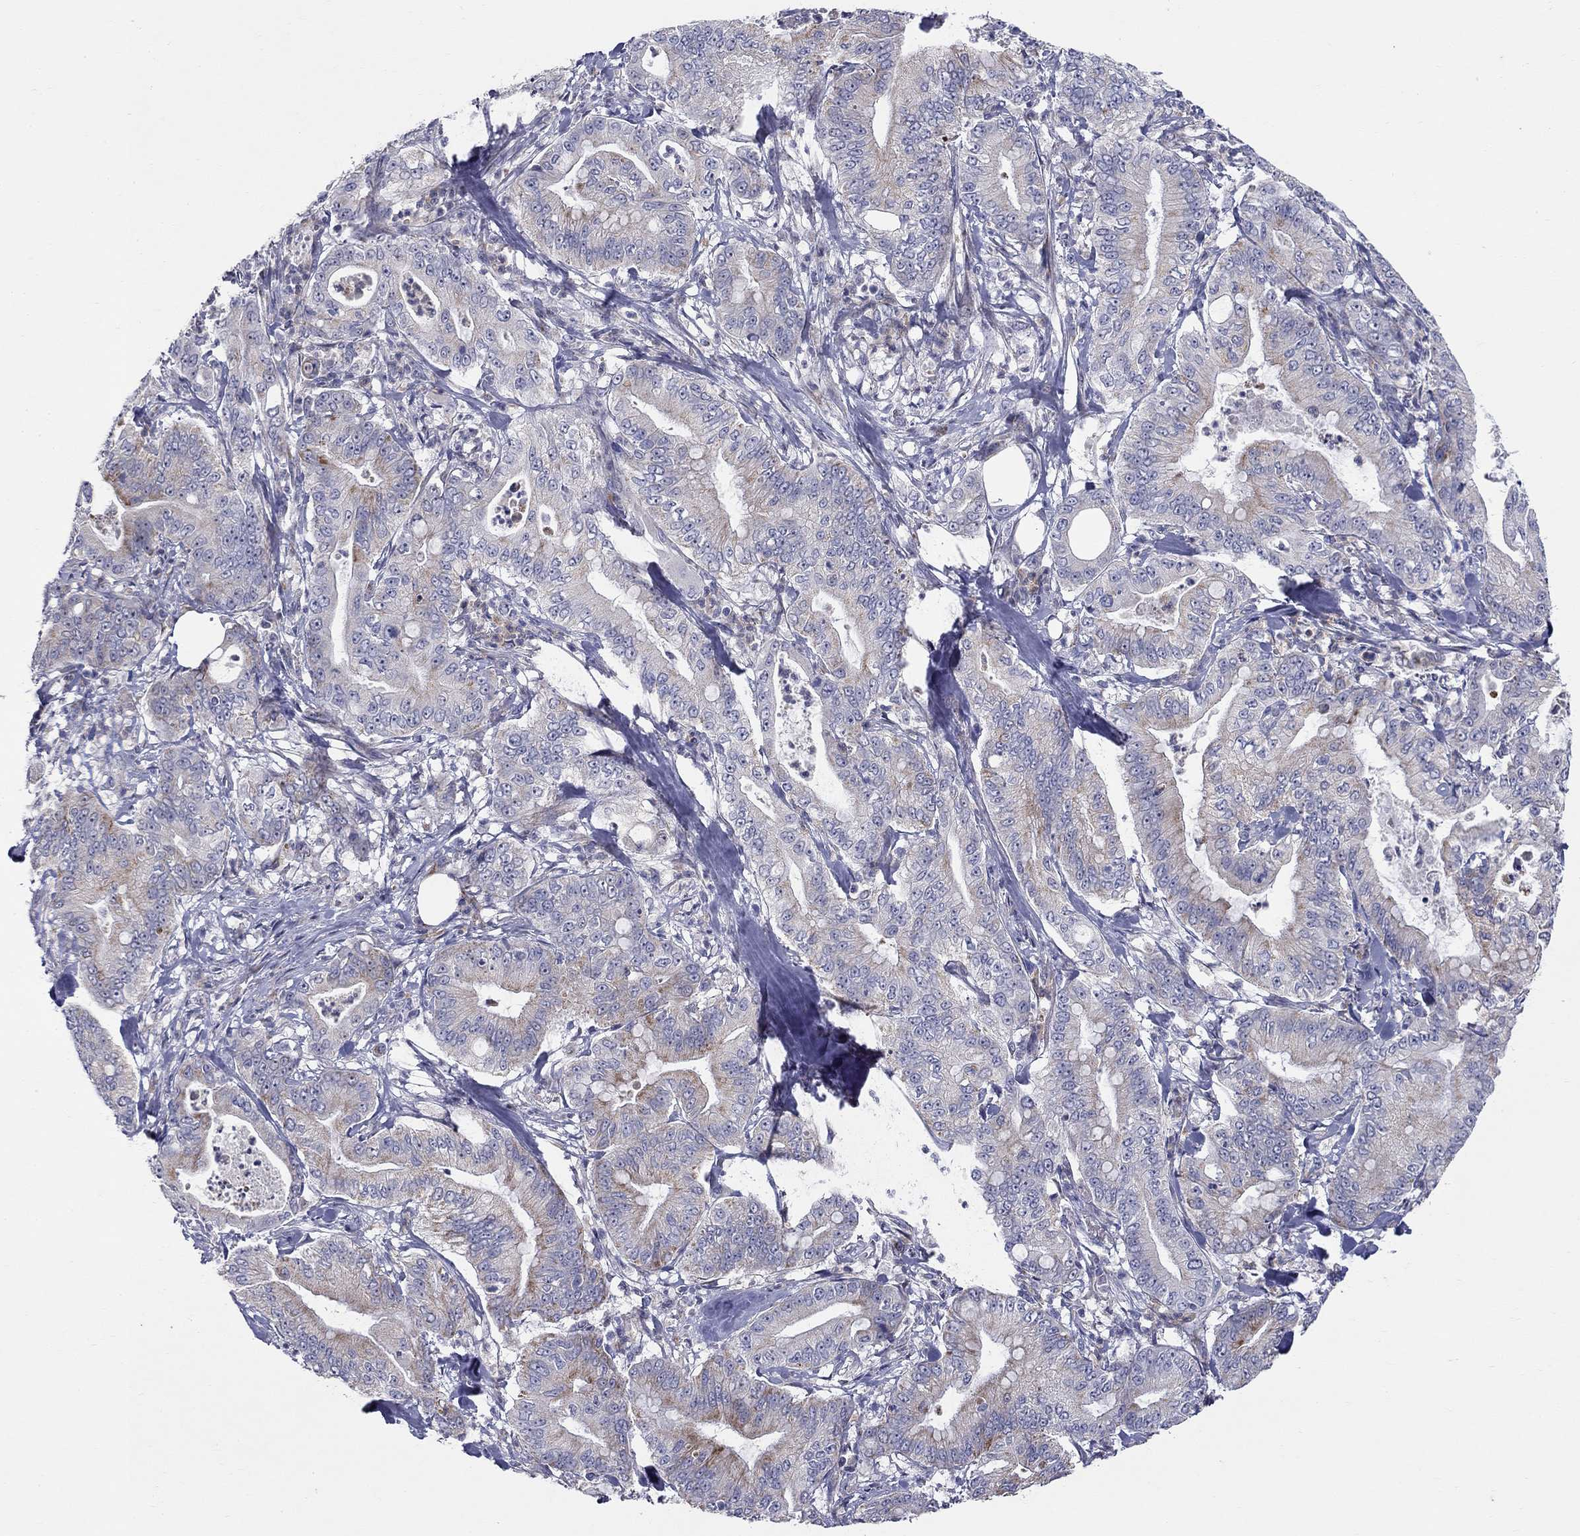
{"staining": {"intensity": "moderate", "quantity": "<25%", "location": "cytoplasmic/membranous"}, "tissue": "pancreatic cancer", "cell_type": "Tumor cells", "image_type": "cancer", "snomed": [{"axis": "morphology", "description": "Adenocarcinoma, NOS"}, {"axis": "topography", "description": "Pancreas"}], "caption": "Immunohistochemical staining of pancreatic cancer reveals low levels of moderate cytoplasmic/membranous protein expression in about <25% of tumor cells. (IHC, brightfield microscopy, high magnification).", "gene": "HMX2", "patient": {"sex": "male", "age": 71}}